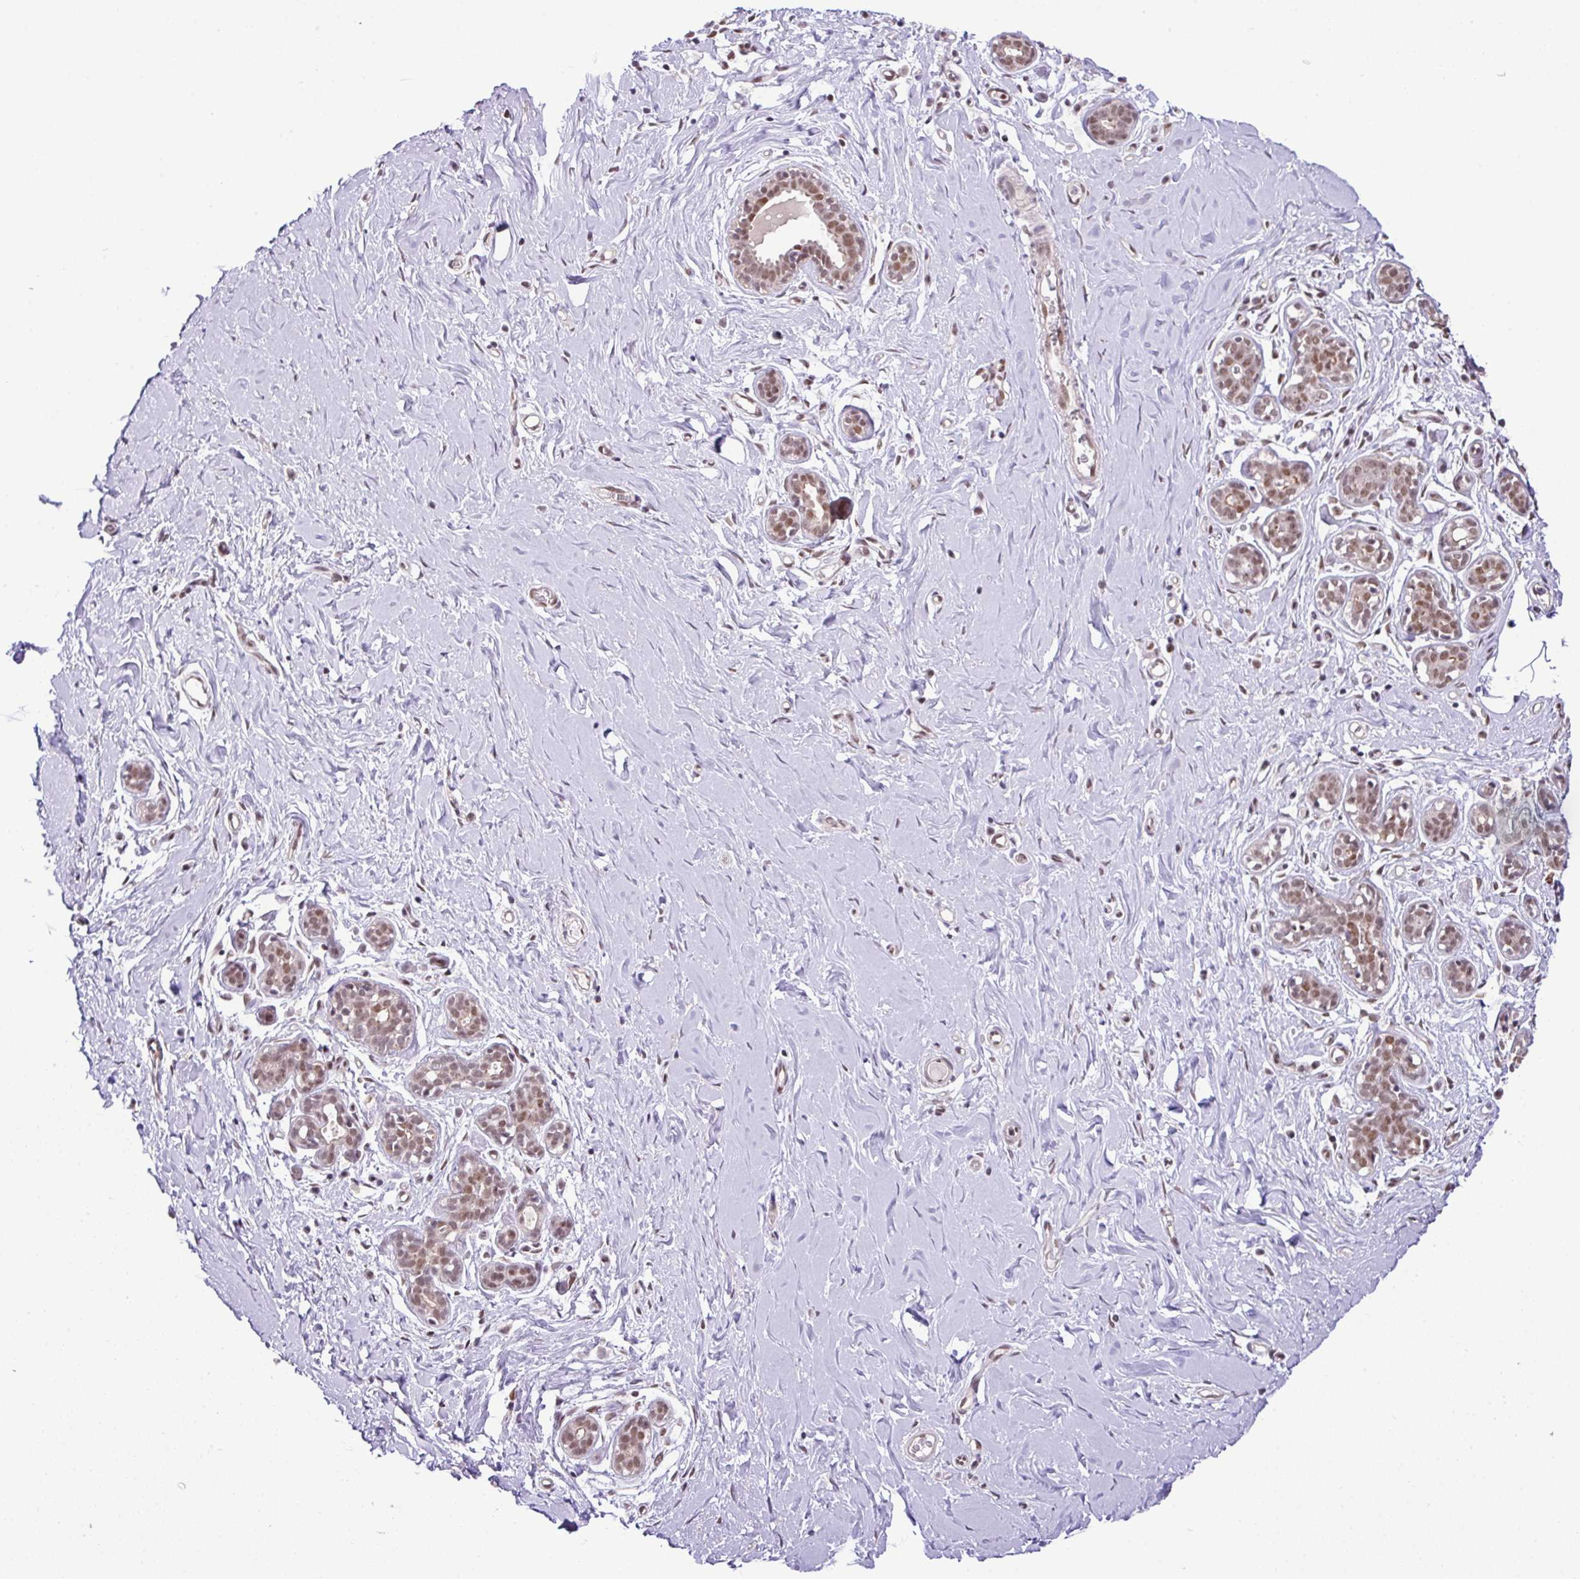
{"staining": {"intensity": "negative", "quantity": "none", "location": "none"}, "tissue": "breast", "cell_type": "Adipocytes", "image_type": "normal", "snomed": [{"axis": "morphology", "description": "Normal tissue, NOS"}, {"axis": "topography", "description": "Breast"}], "caption": "The image reveals no significant positivity in adipocytes of breast. The staining is performed using DAB (3,3'-diaminobenzidine) brown chromogen with nuclei counter-stained in using hematoxylin.", "gene": "PGAP4", "patient": {"sex": "female", "age": 27}}